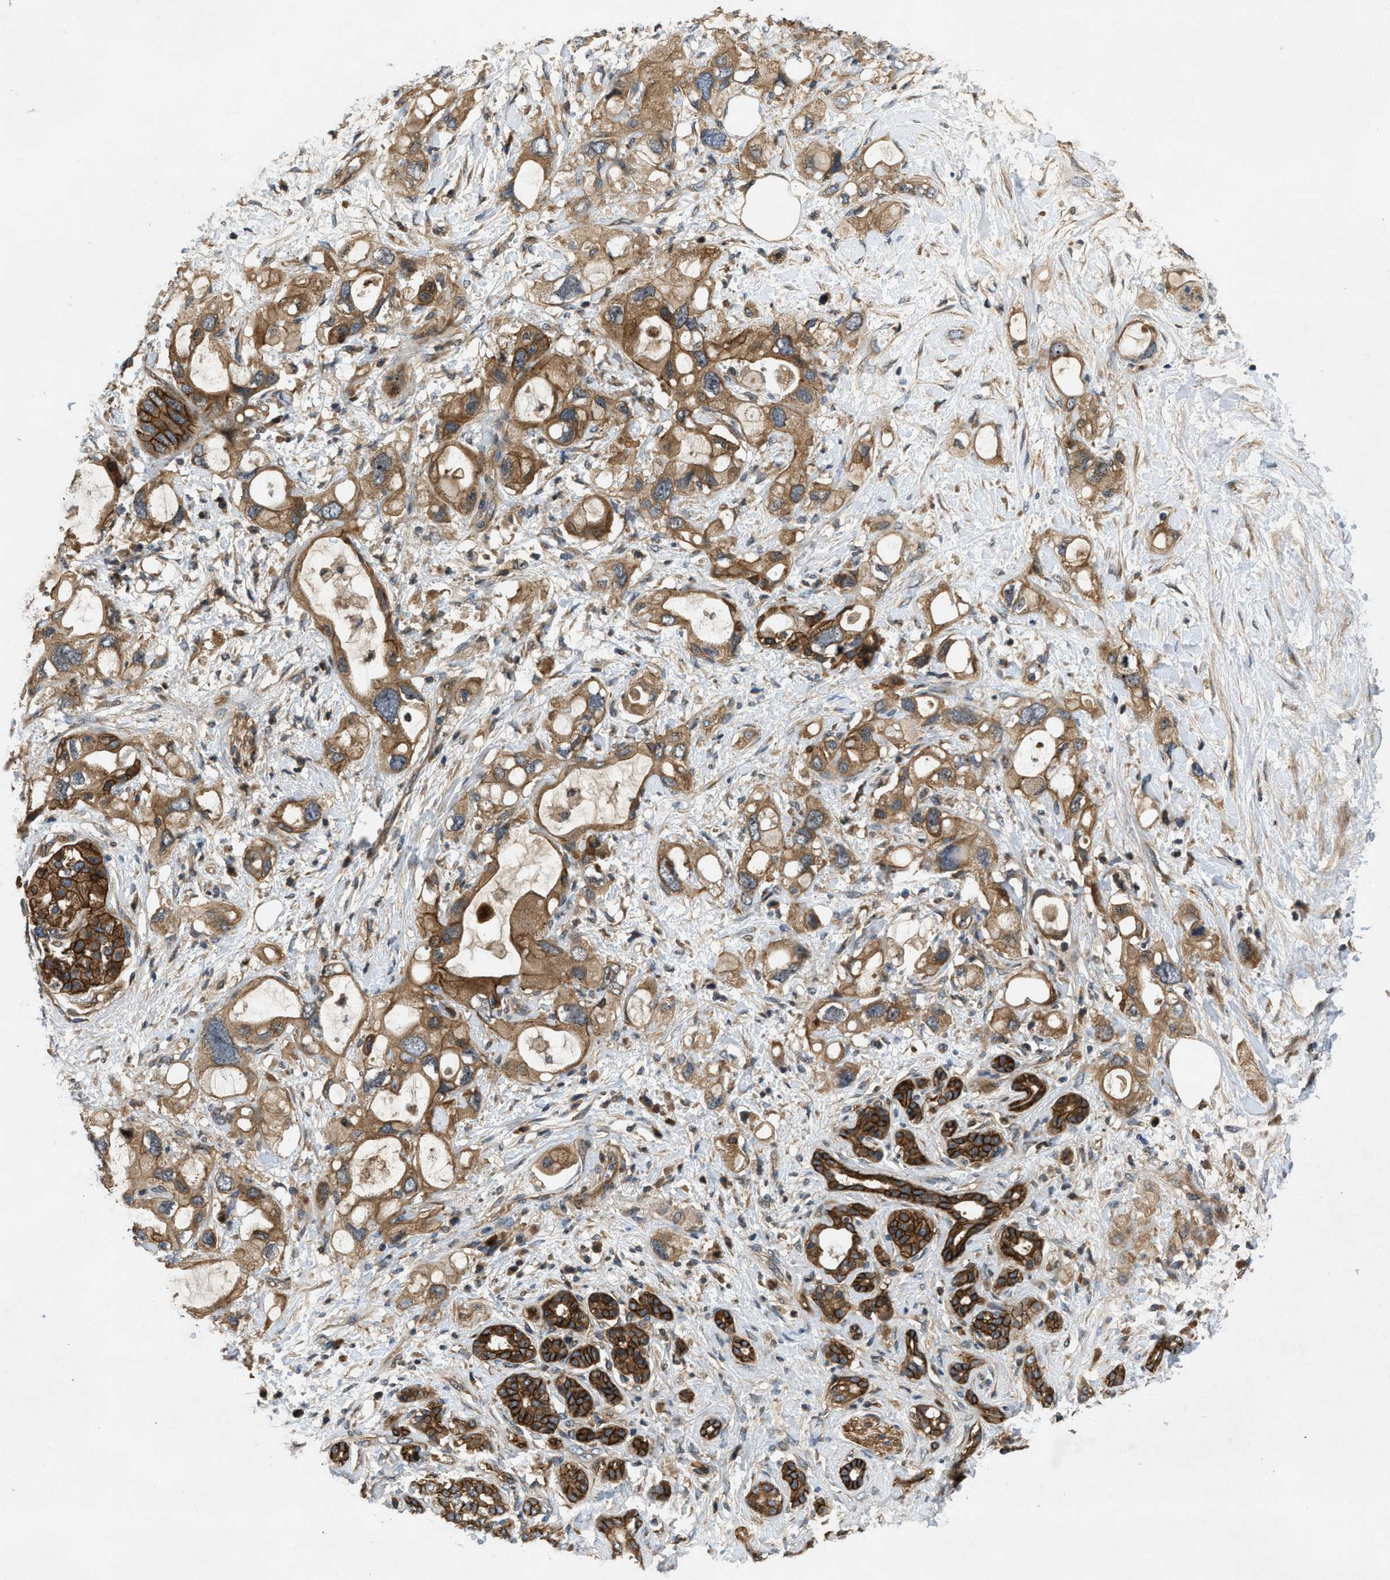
{"staining": {"intensity": "moderate", "quantity": ">75%", "location": "cytoplasmic/membranous"}, "tissue": "pancreatic cancer", "cell_type": "Tumor cells", "image_type": "cancer", "snomed": [{"axis": "morphology", "description": "Adenocarcinoma, NOS"}, {"axis": "topography", "description": "Pancreas"}], "caption": "Immunohistochemical staining of human pancreatic cancer reveals moderate cytoplasmic/membranous protein positivity in about >75% of tumor cells.", "gene": "CNNM3", "patient": {"sex": "female", "age": 56}}